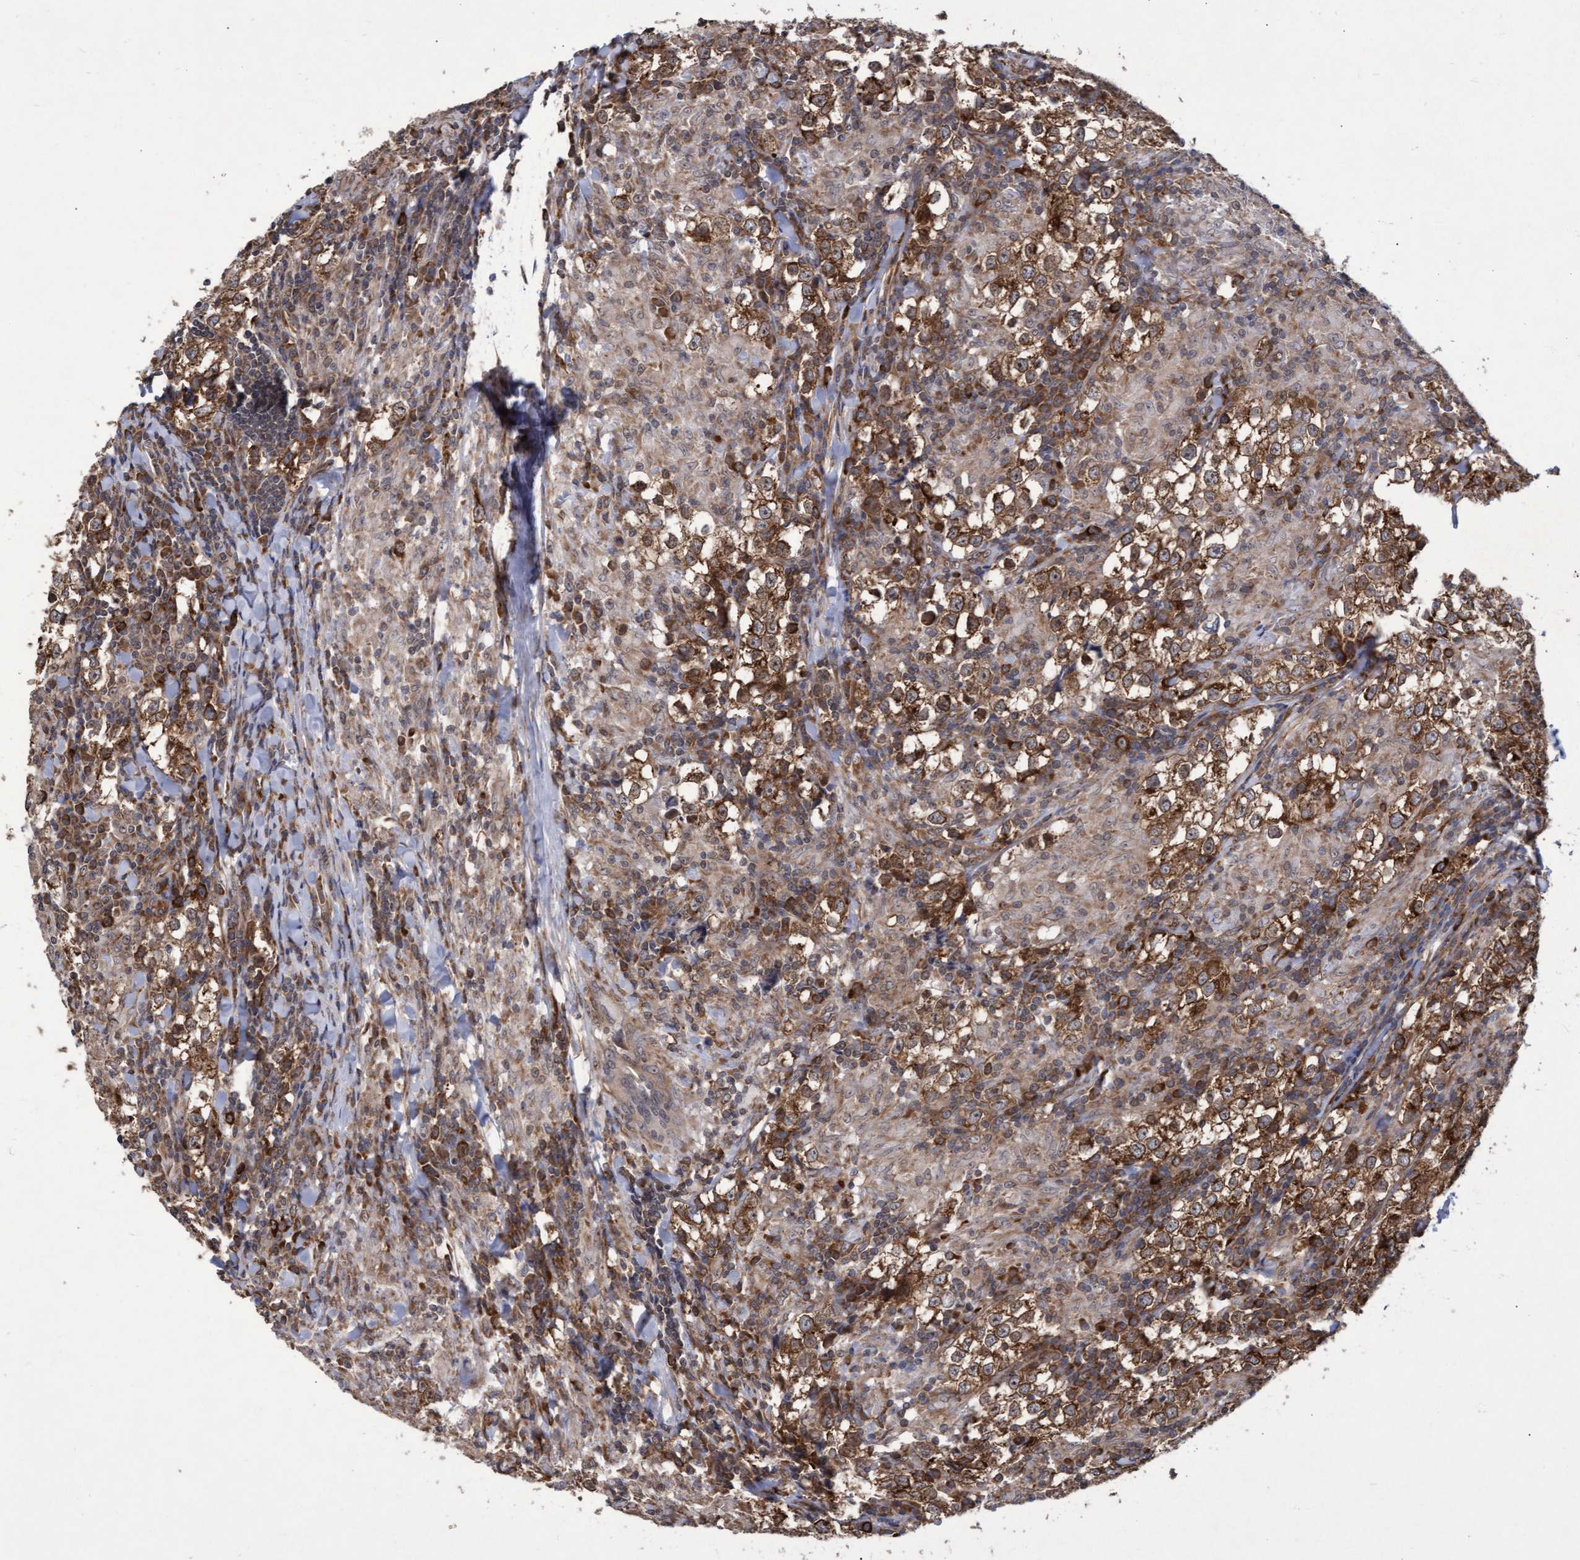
{"staining": {"intensity": "strong", "quantity": ">75%", "location": "cytoplasmic/membranous"}, "tissue": "testis cancer", "cell_type": "Tumor cells", "image_type": "cancer", "snomed": [{"axis": "morphology", "description": "Seminoma, NOS"}, {"axis": "morphology", "description": "Carcinoma, Embryonal, NOS"}, {"axis": "topography", "description": "Testis"}], "caption": "Approximately >75% of tumor cells in testis cancer display strong cytoplasmic/membranous protein staining as visualized by brown immunohistochemical staining.", "gene": "ABCF2", "patient": {"sex": "male", "age": 36}}